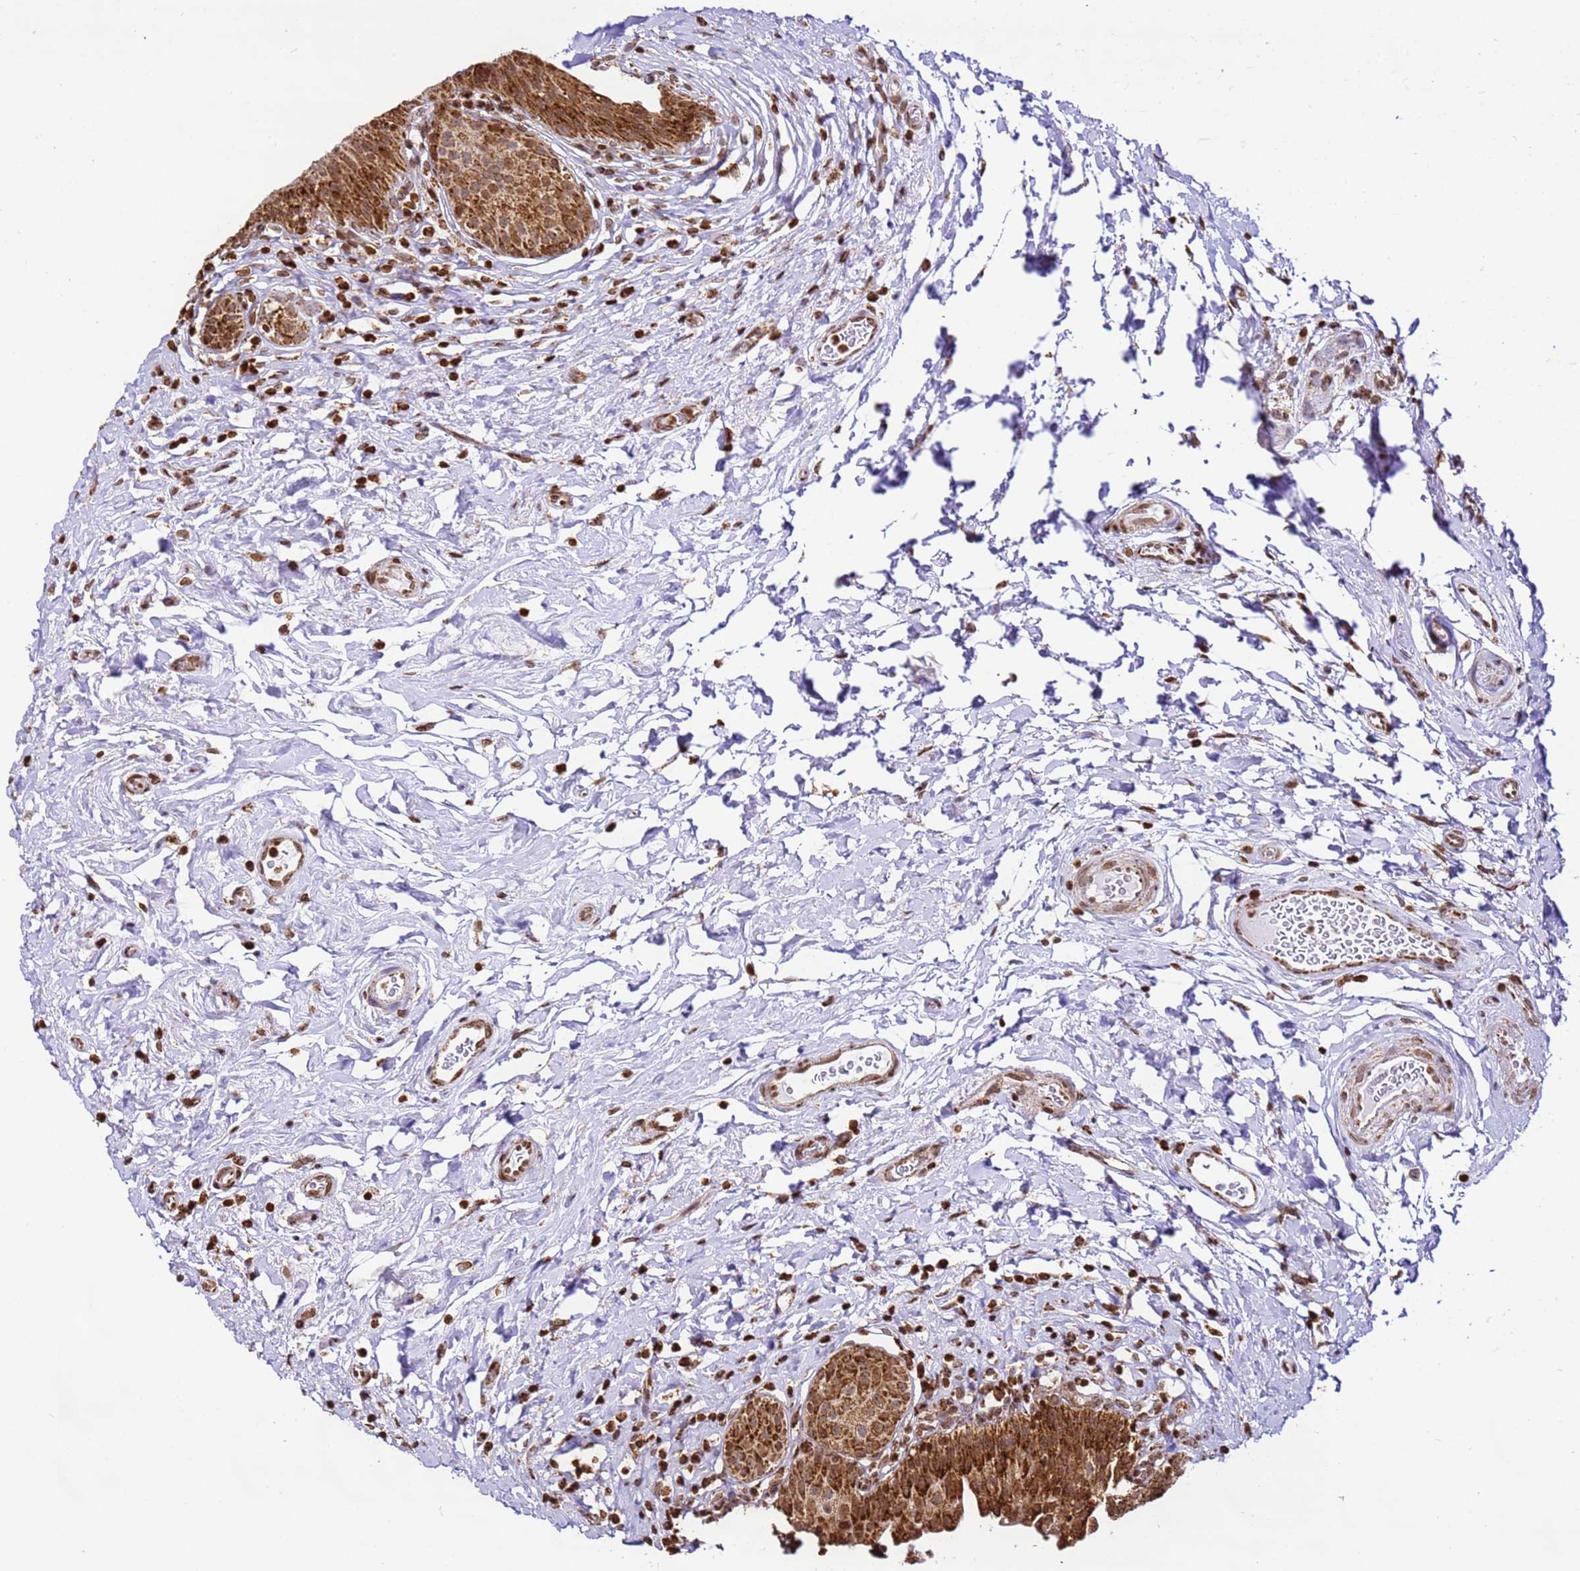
{"staining": {"intensity": "strong", "quantity": ">75%", "location": "cytoplasmic/membranous"}, "tissue": "urinary bladder", "cell_type": "Urothelial cells", "image_type": "normal", "snomed": [{"axis": "morphology", "description": "Normal tissue, NOS"}, {"axis": "topography", "description": "Urinary bladder"}], "caption": "High-power microscopy captured an immunohistochemistry image of unremarkable urinary bladder, revealing strong cytoplasmic/membranous staining in approximately >75% of urothelial cells.", "gene": "HSPE1", "patient": {"sex": "male", "age": 83}}